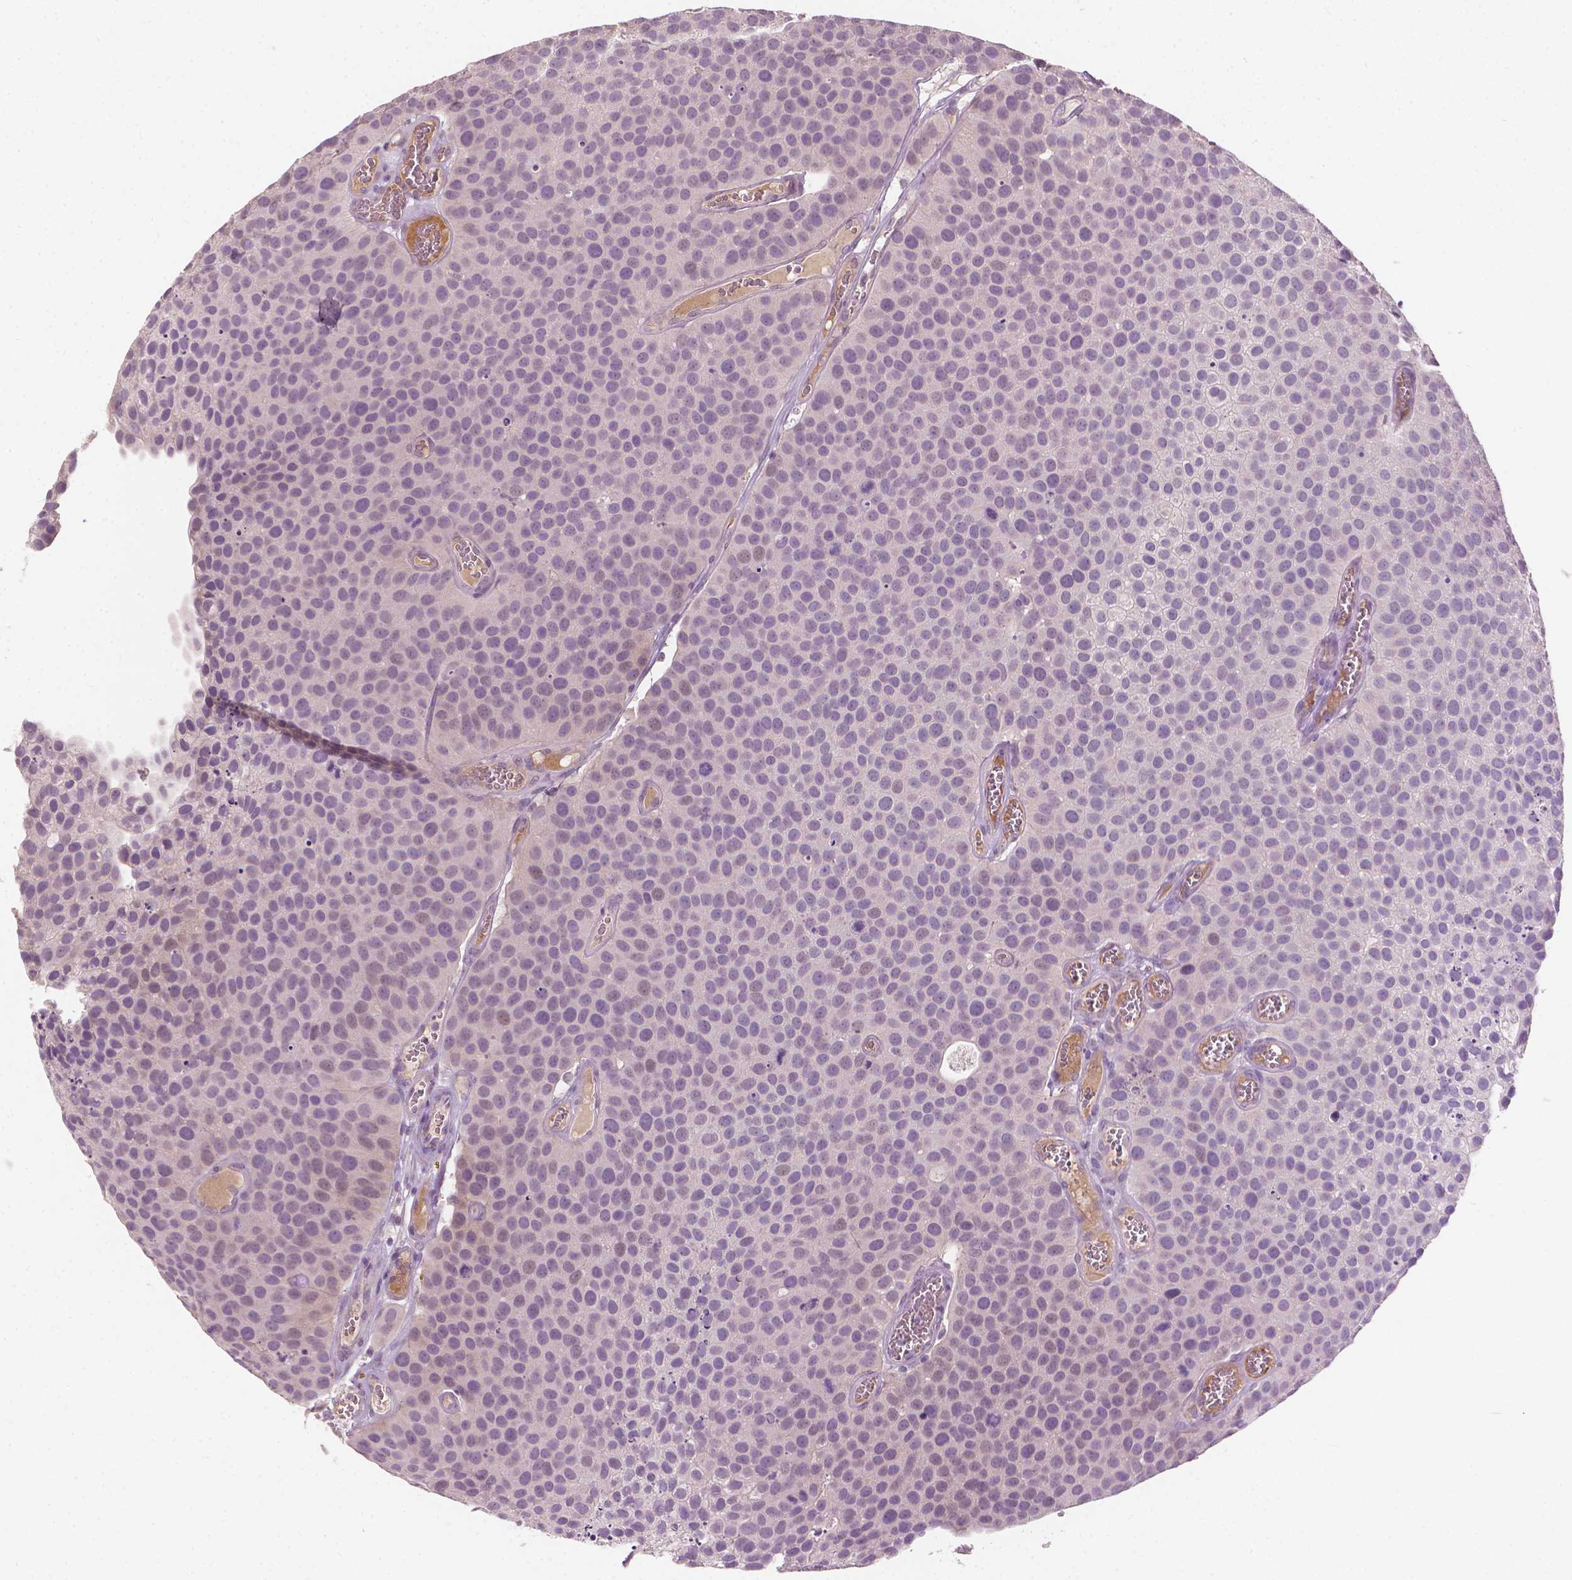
{"staining": {"intensity": "negative", "quantity": "none", "location": "none"}, "tissue": "urothelial cancer", "cell_type": "Tumor cells", "image_type": "cancer", "snomed": [{"axis": "morphology", "description": "Urothelial carcinoma, Low grade"}, {"axis": "topography", "description": "Urinary bladder"}], "caption": "DAB immunohistochemical staining of low-grade urothelial carcinoma reveals no significant staining in tumor cells.", "gene": "SAXO2", "patient": {"sex": "female", "age": 69}}